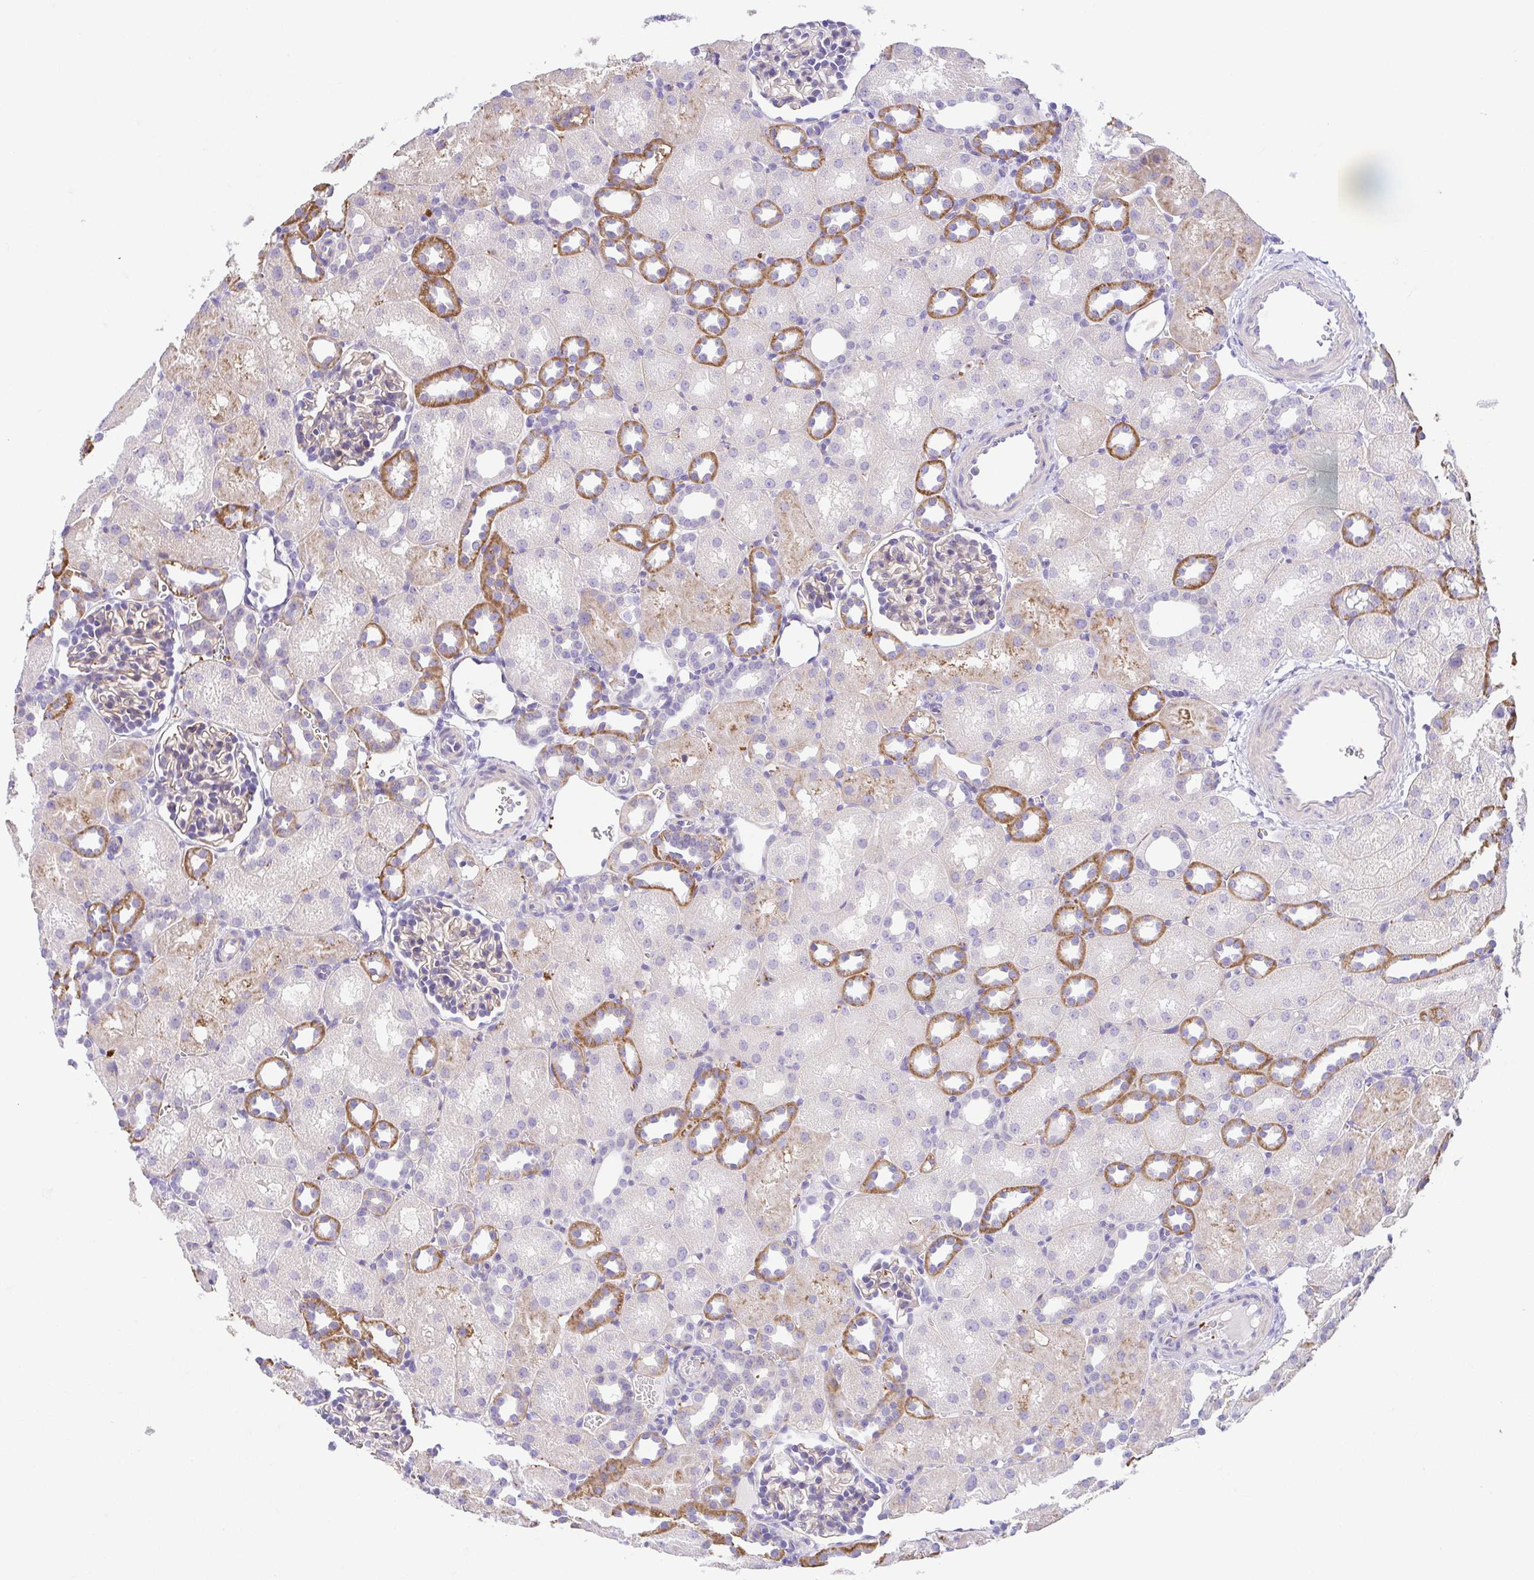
{"staining": {"intensity": "negative", "quantity": "none", "location": "none"}, "tissue": "kidney", "cell_type": "Cells in glomeruli", "image_type": "normal", "snomed": [{"axis": "morphology", "description": "Normal tissue, NOS"}, {"axis": "topography", "description": "Kidney"}], "caption": "High power microscopy micrograph of an immunohistochemistry (IHC) photomicrograph of normal kidney, revealing no significant staining in cells in glomeruli. (Stains: DAB (3,3'-diaminobenzidine) immunohistochemistry with hematoxylin counter stain, Microscopy: brightfield microscopy at high magnification).", "gene": "PRR14L", "patient": {"sex": "male", "age": 1}}